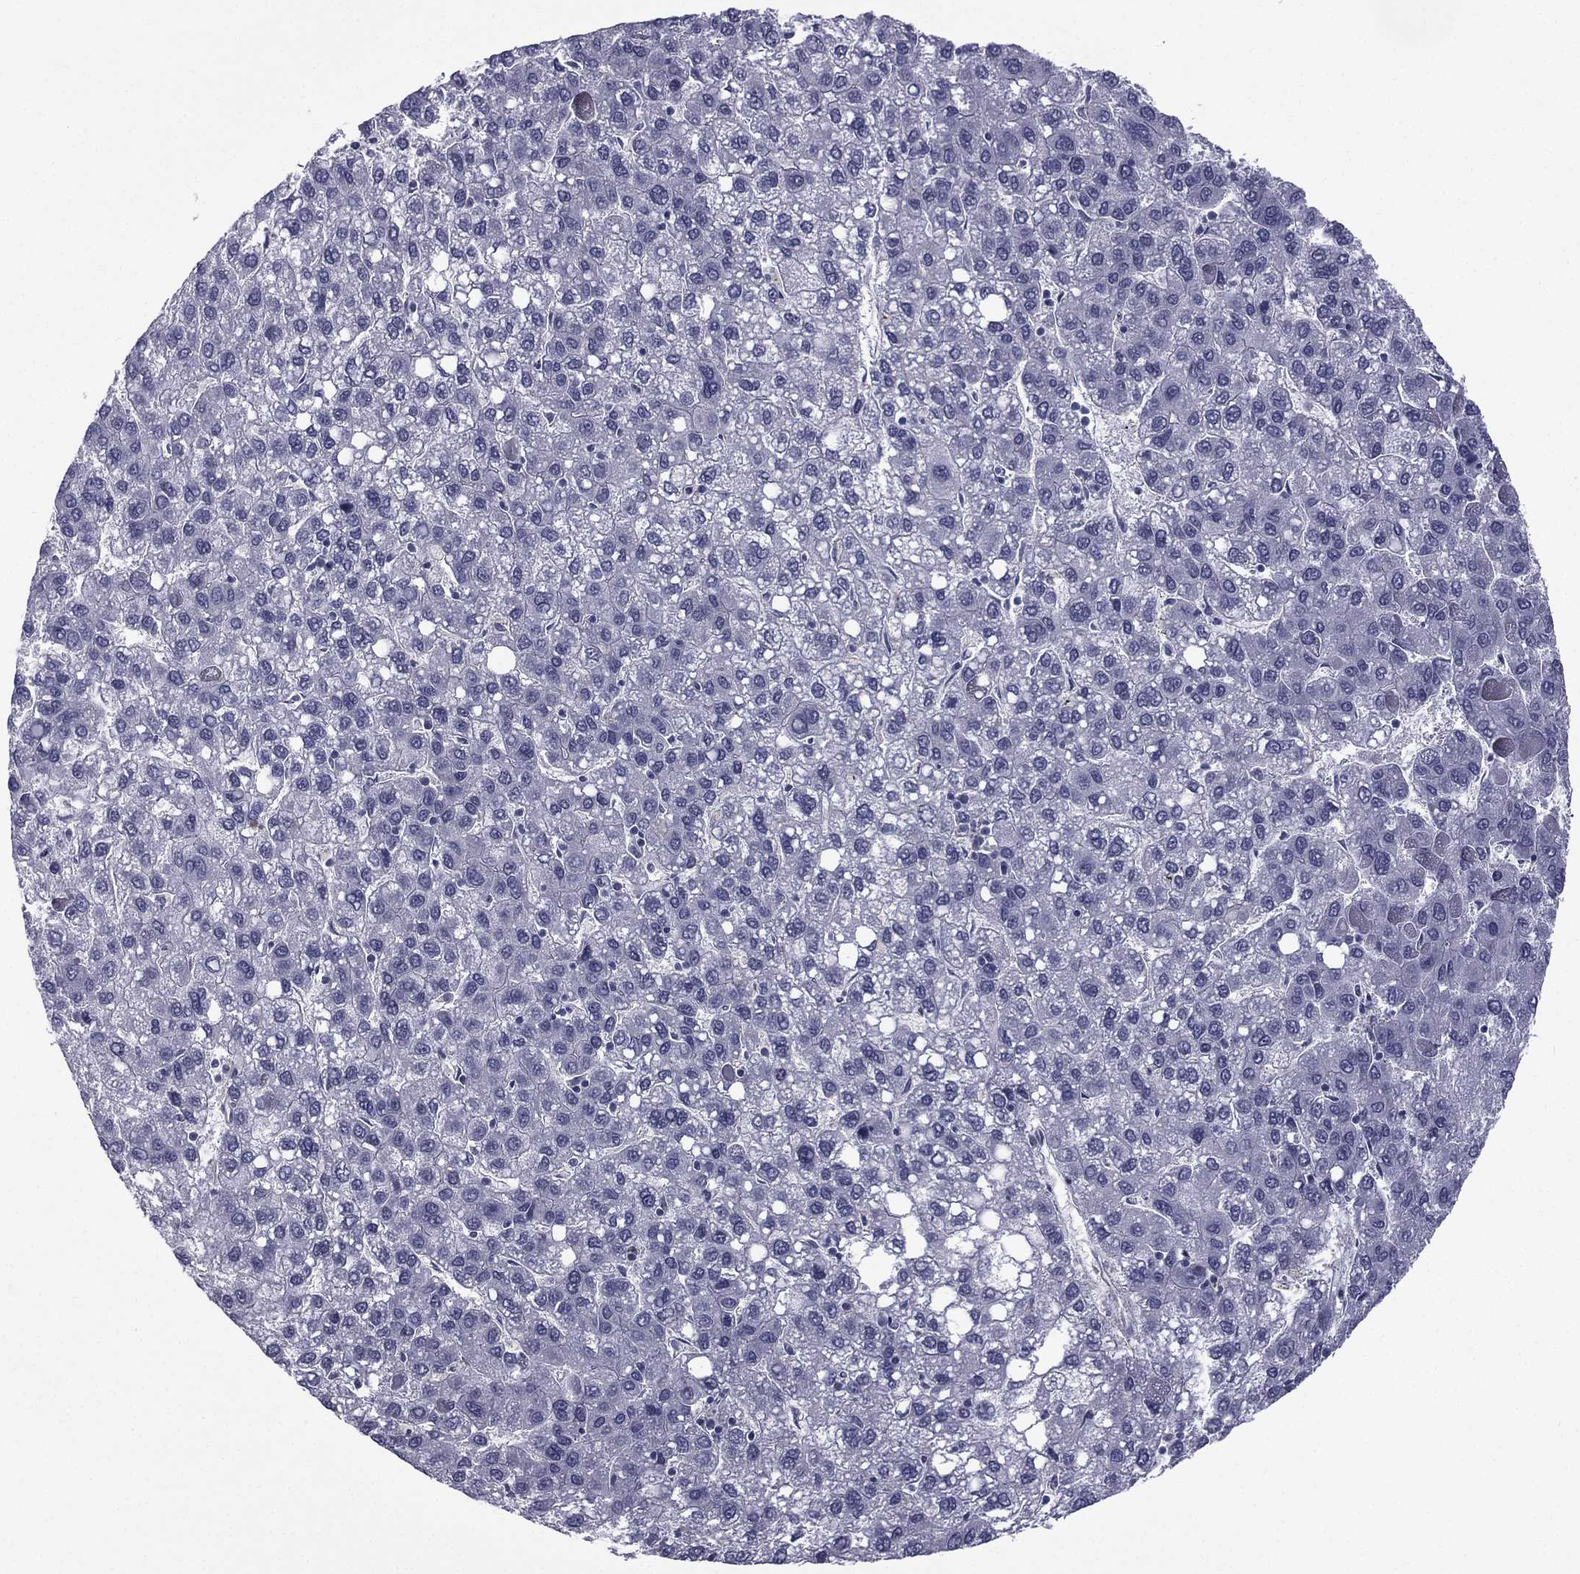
{"staining": {"intensity": "negative", "quantity": "none", "location": "none"}, "tissue": "liver cancer", "cell_type": "Tumor cells", "image_type": "cancer", "snomed": [{"axis": "morphology", "description": "Carcinoma, Hepatocellular, NOS"}, {"axis": "topography", "description": "Liver"}], "caption": "Tumor cells are negative for protein expression in human liver hepatocellular carcinoma.", "gene": "ACTRT2", "patient": {"sex": "female", "age": 82}}